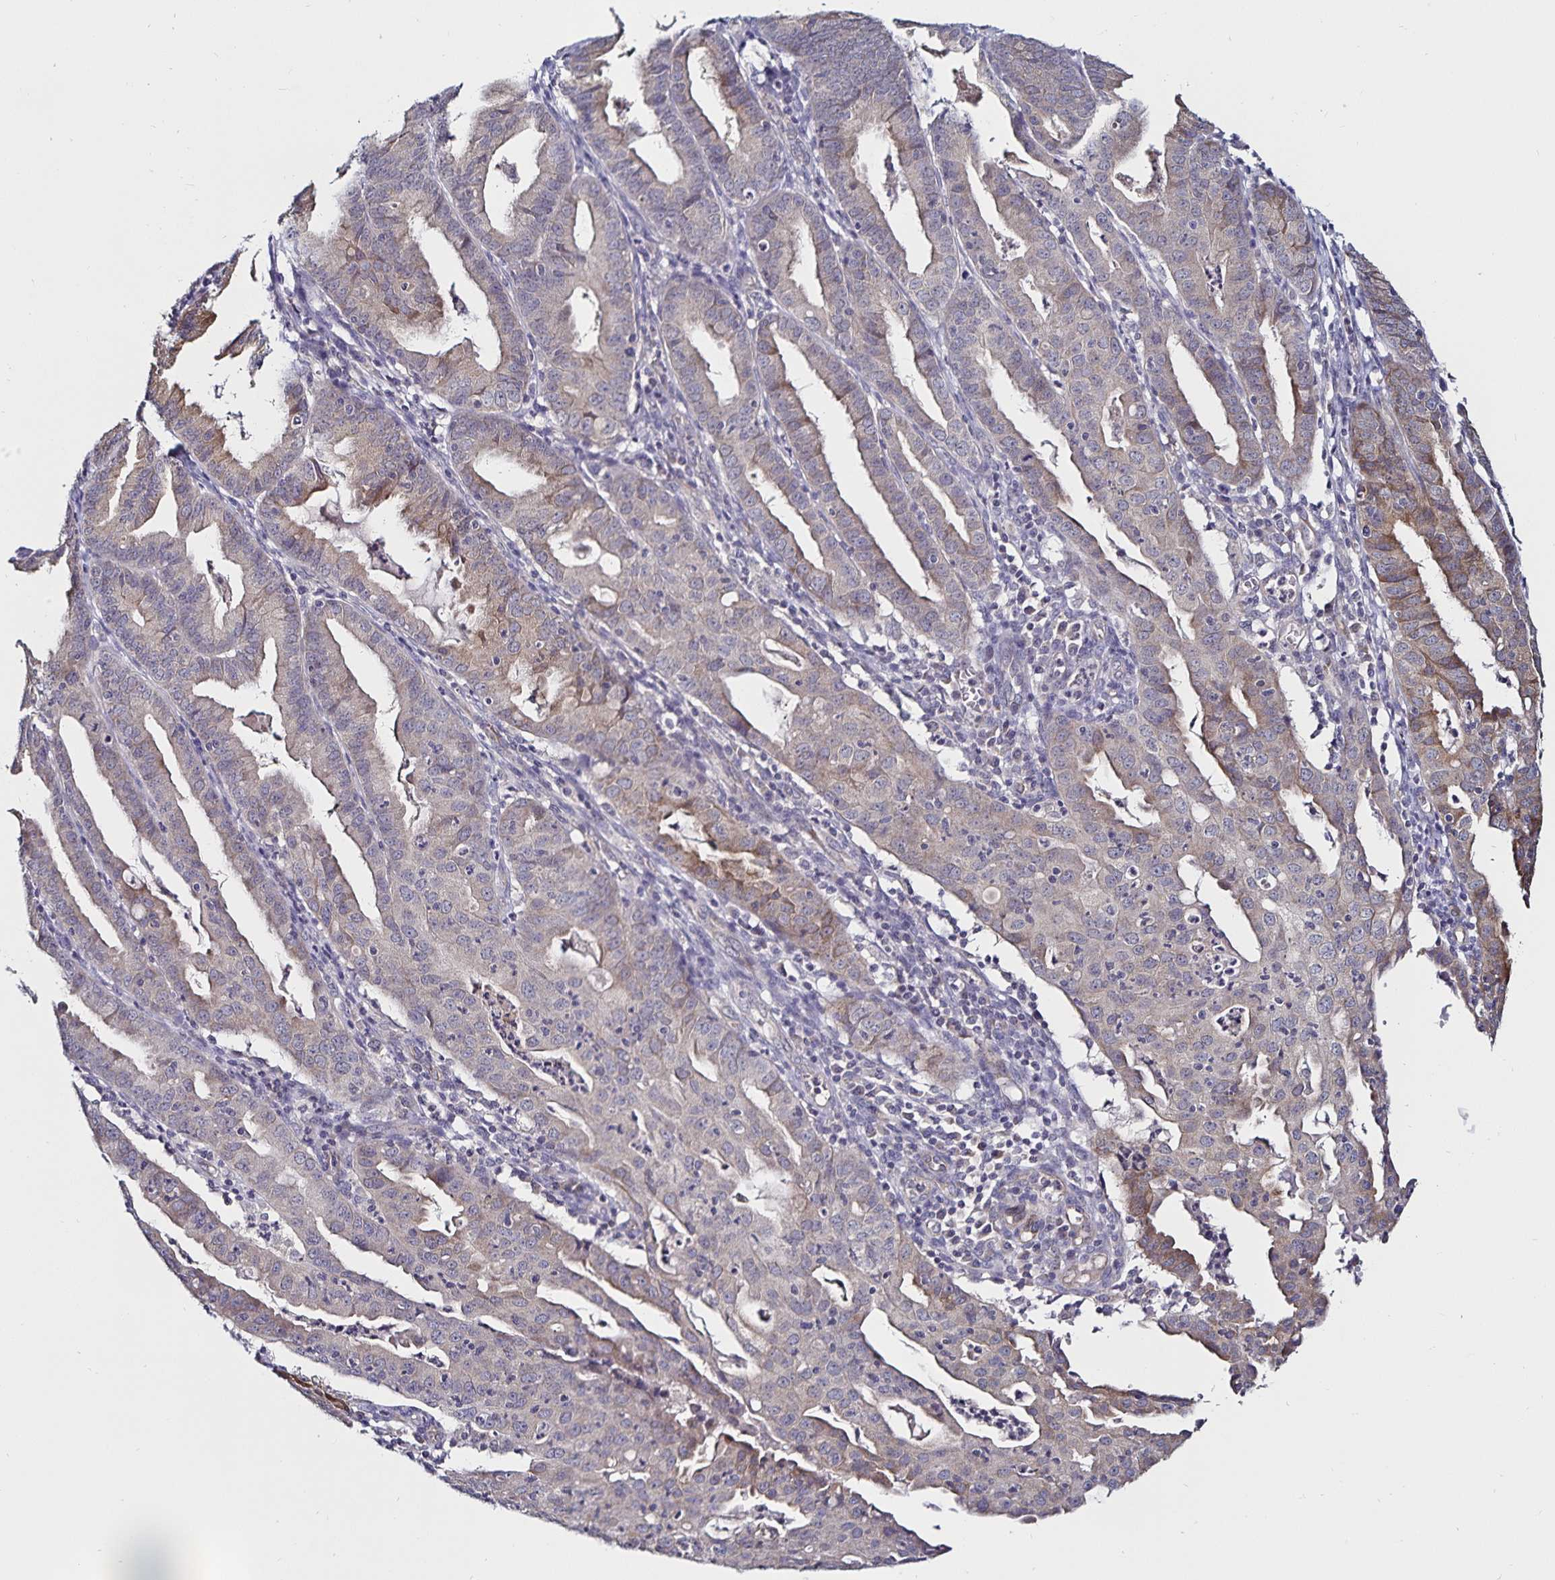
{"staining": {"intensity": "moderate", "quantity": "<25%", "location": "cytoplasmic/membranous"}, "tissue": "endometrial cancer", "cell_type": "Tumor cells", "image_type": "cancer", "snomed": [{"axis": "morphology", "description": "Adenocarcinoma, NOS"}, {"axis": "topography", "description": "Endometrium"}], "caption": "The histopathology image shows immunohistochemical staining of adenocarcinoma (endometrial). There is moderate cytoplasmic/membranous positivity is appreciated in about <25% of tumor cells.", "gene": "ACSL5", "patient": {"sex": "female", "age": 60}}